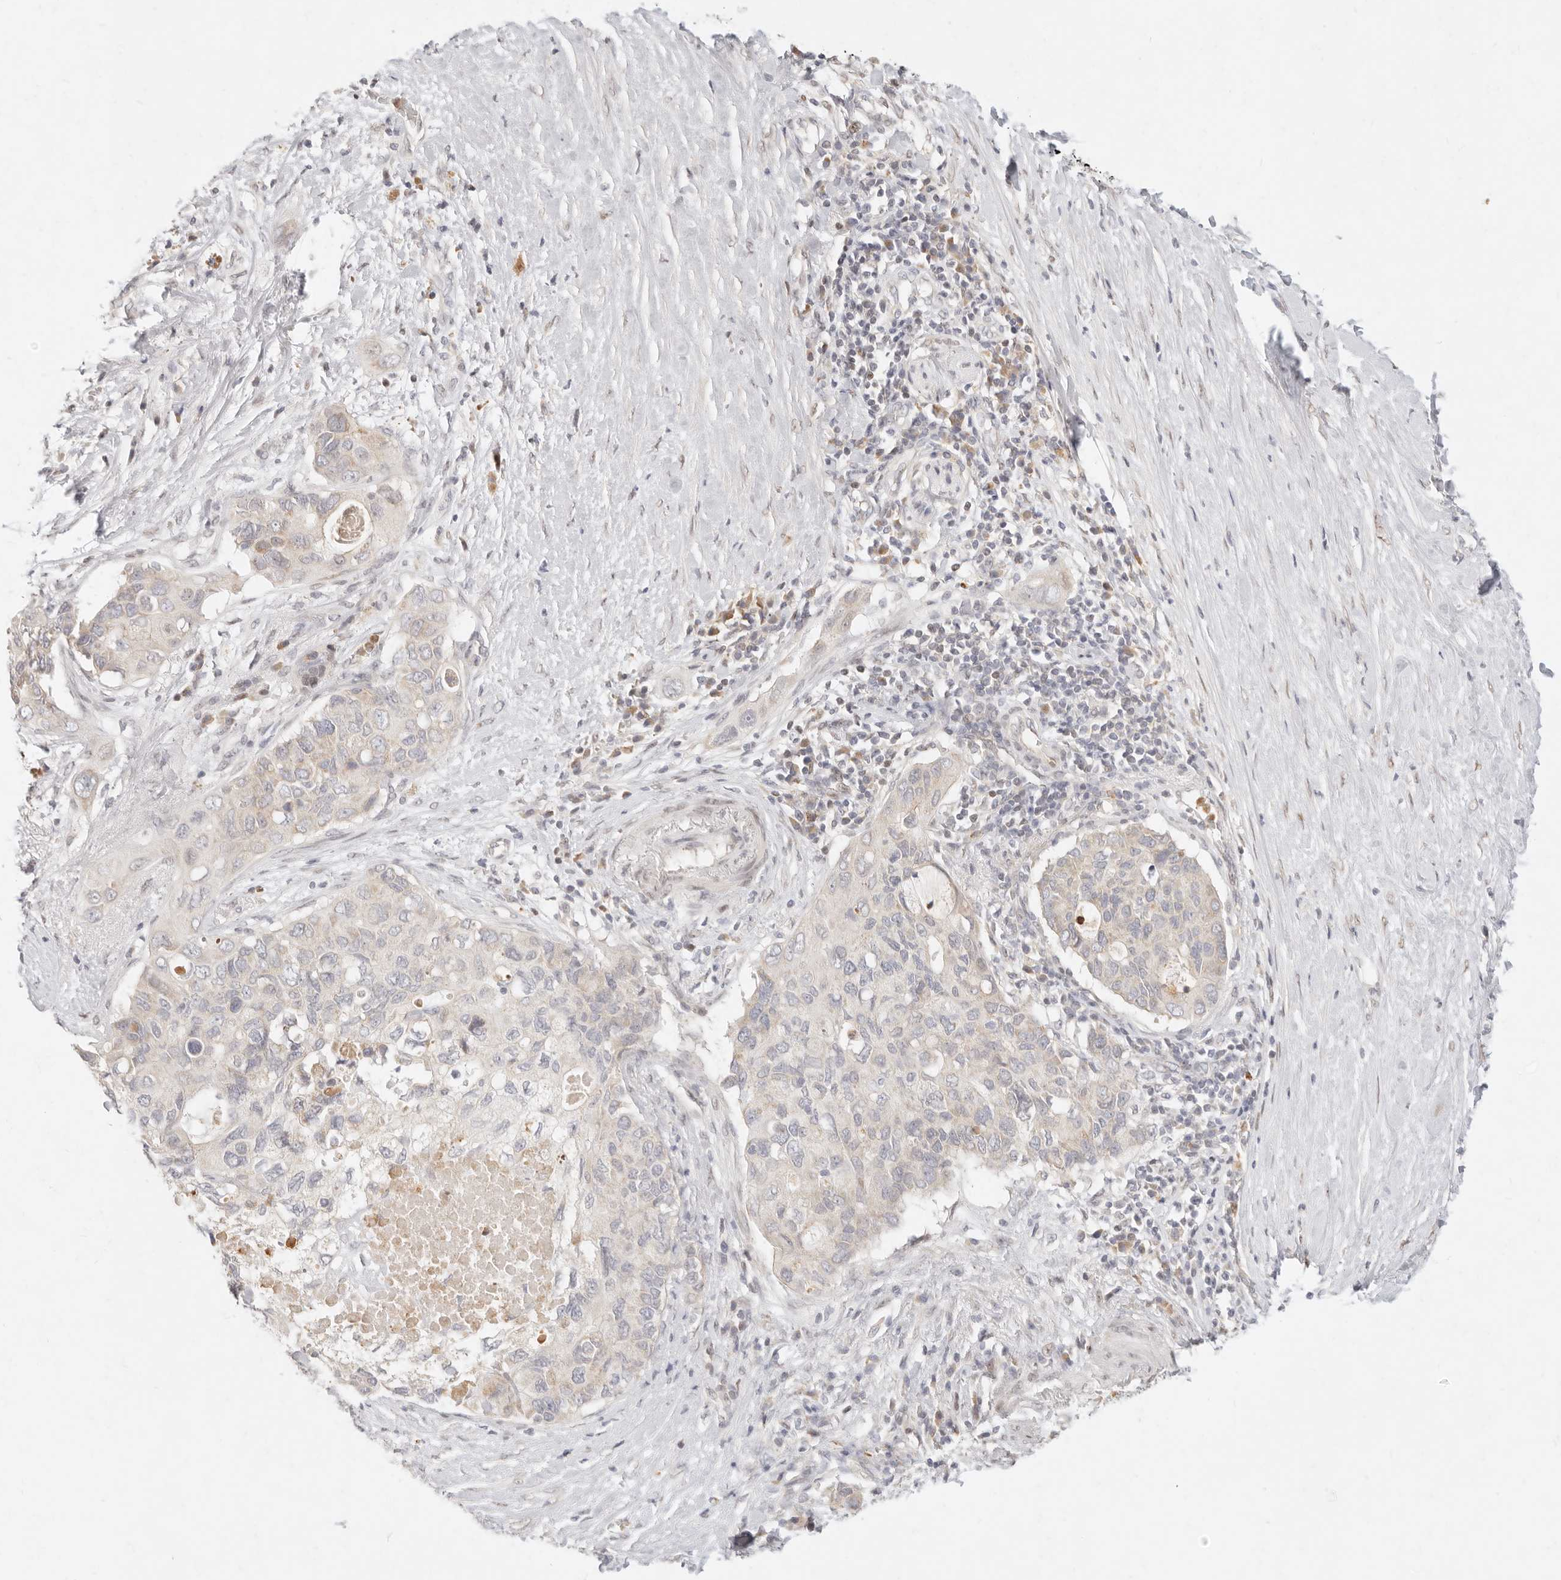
{"staining": {"intensity": "weak", "quantity": "25%-75%", "location": "cytoplasmic/membranous"}, "tissue": "pancreatic cancer", "cell_type": "Tumor cells", "image_type": "cancer", "snomed": [{"axis": "morphology", "description": "Adenocarcinoma, NOS"}, {"axis": "topography", "description": "Pancreas"}], "caption": "Tumor cells reveal weak cytoplasmic/membranous expression in approximately 25%-75% of cells in pancreatic adenocarcinoma. Using DAB (brown) and hematoxylin (blue) stains, captured at high magnification using brightfield microscopy.", "gene": "ASCL3", "patient": {"sex": "female", "age": 56}}